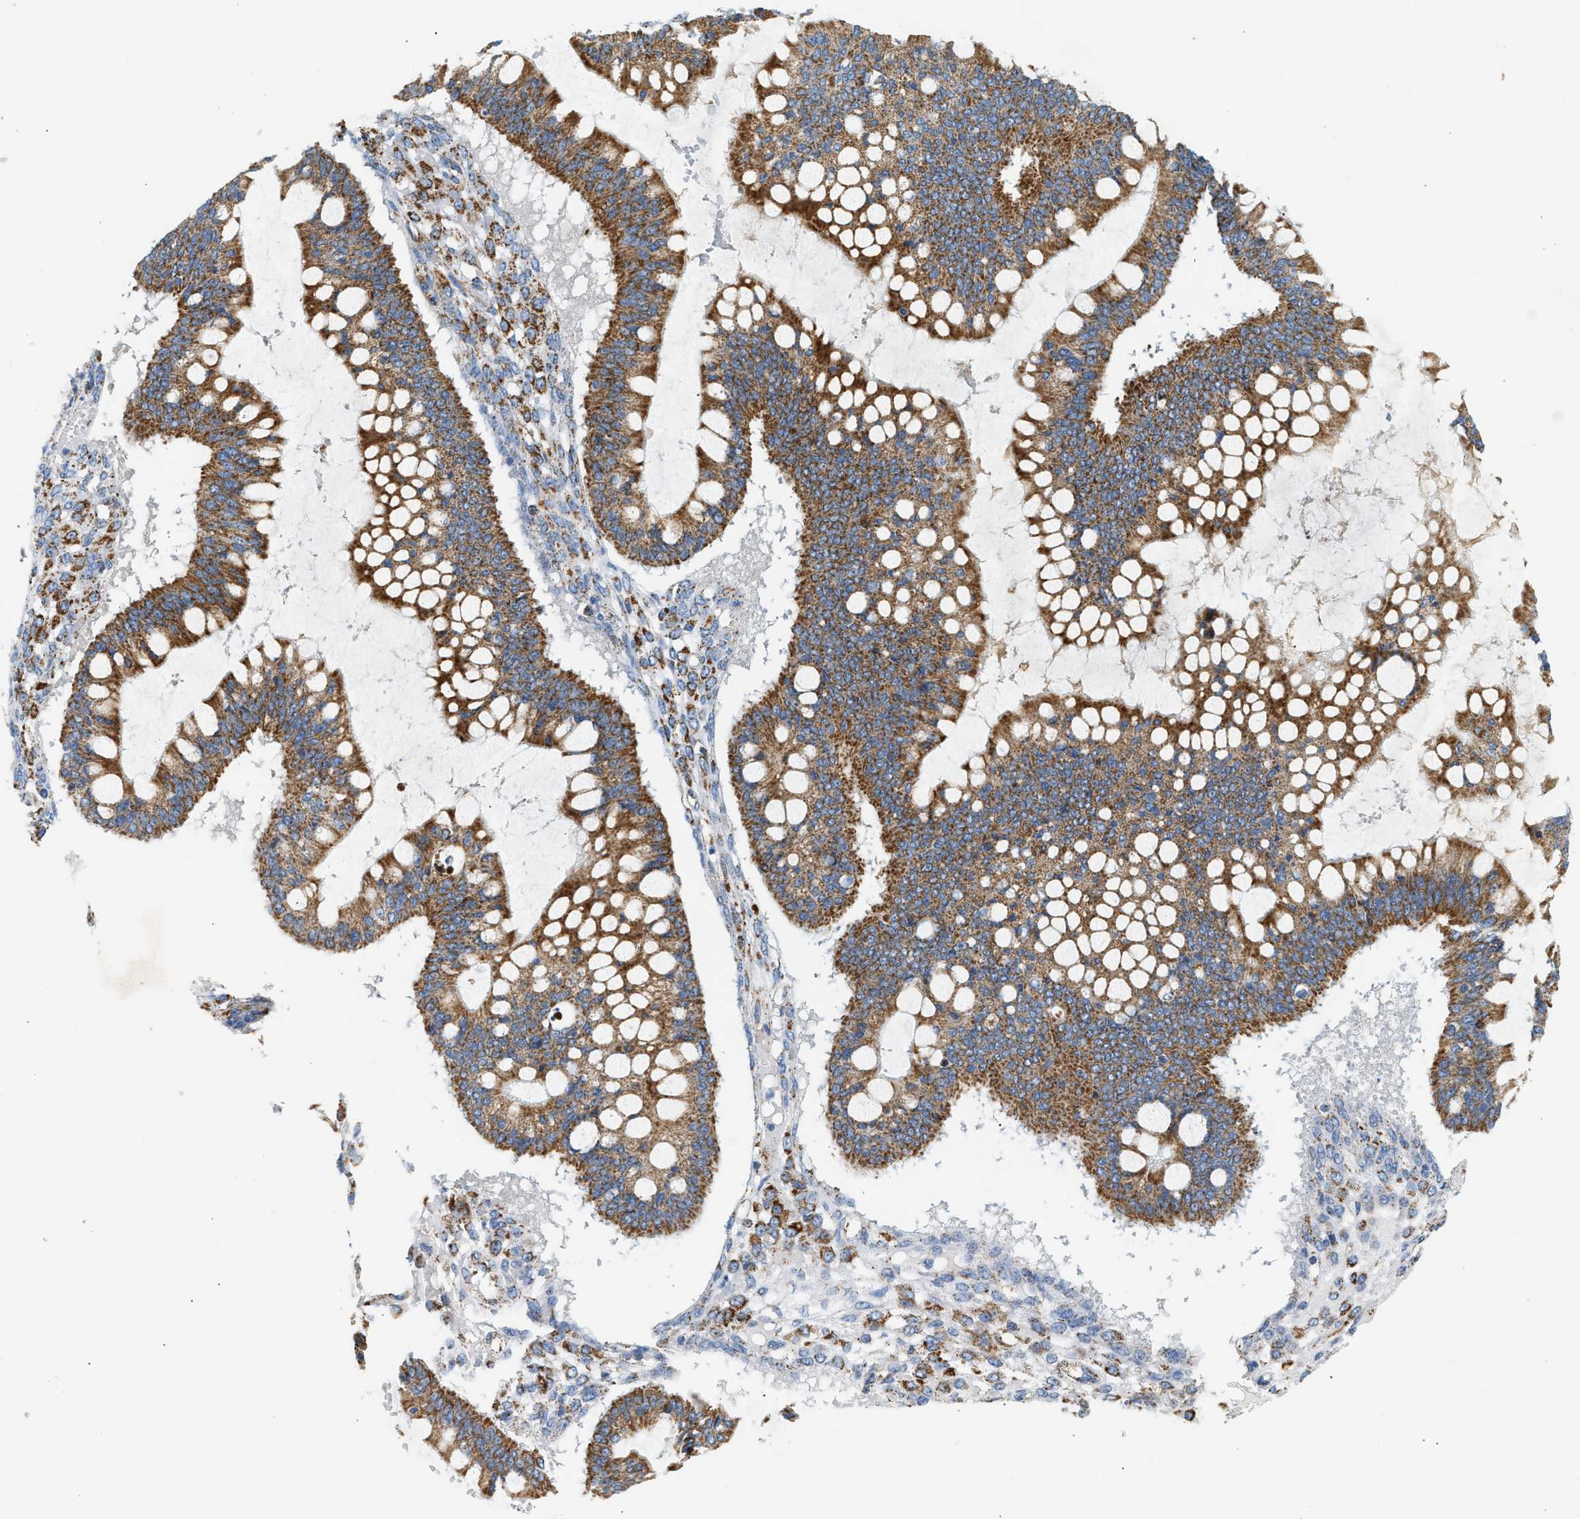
{"staining": {"intensity": "strong", "quantity": ">75%", "location": "cytoplasmic/membranous"}, "tissue": "ovarian cancer", "cell_type": "Tumor cells", "image_type": "cancer", "snomed": [{"axis": "morphology", "description": "Cystadenocarcinoma, mucinous, NOS"}, {"axis": "topography", "description": "Ovary"}], "caption": "Protein staining of ovarian cancer (mucinous cystadenocarcinoma) tissue displays strong cytoplasmic/membranous staining in approximately >75% of tumor cells.", "gene": "OGDH", "patient": {"sex": "female", "age": 73}}